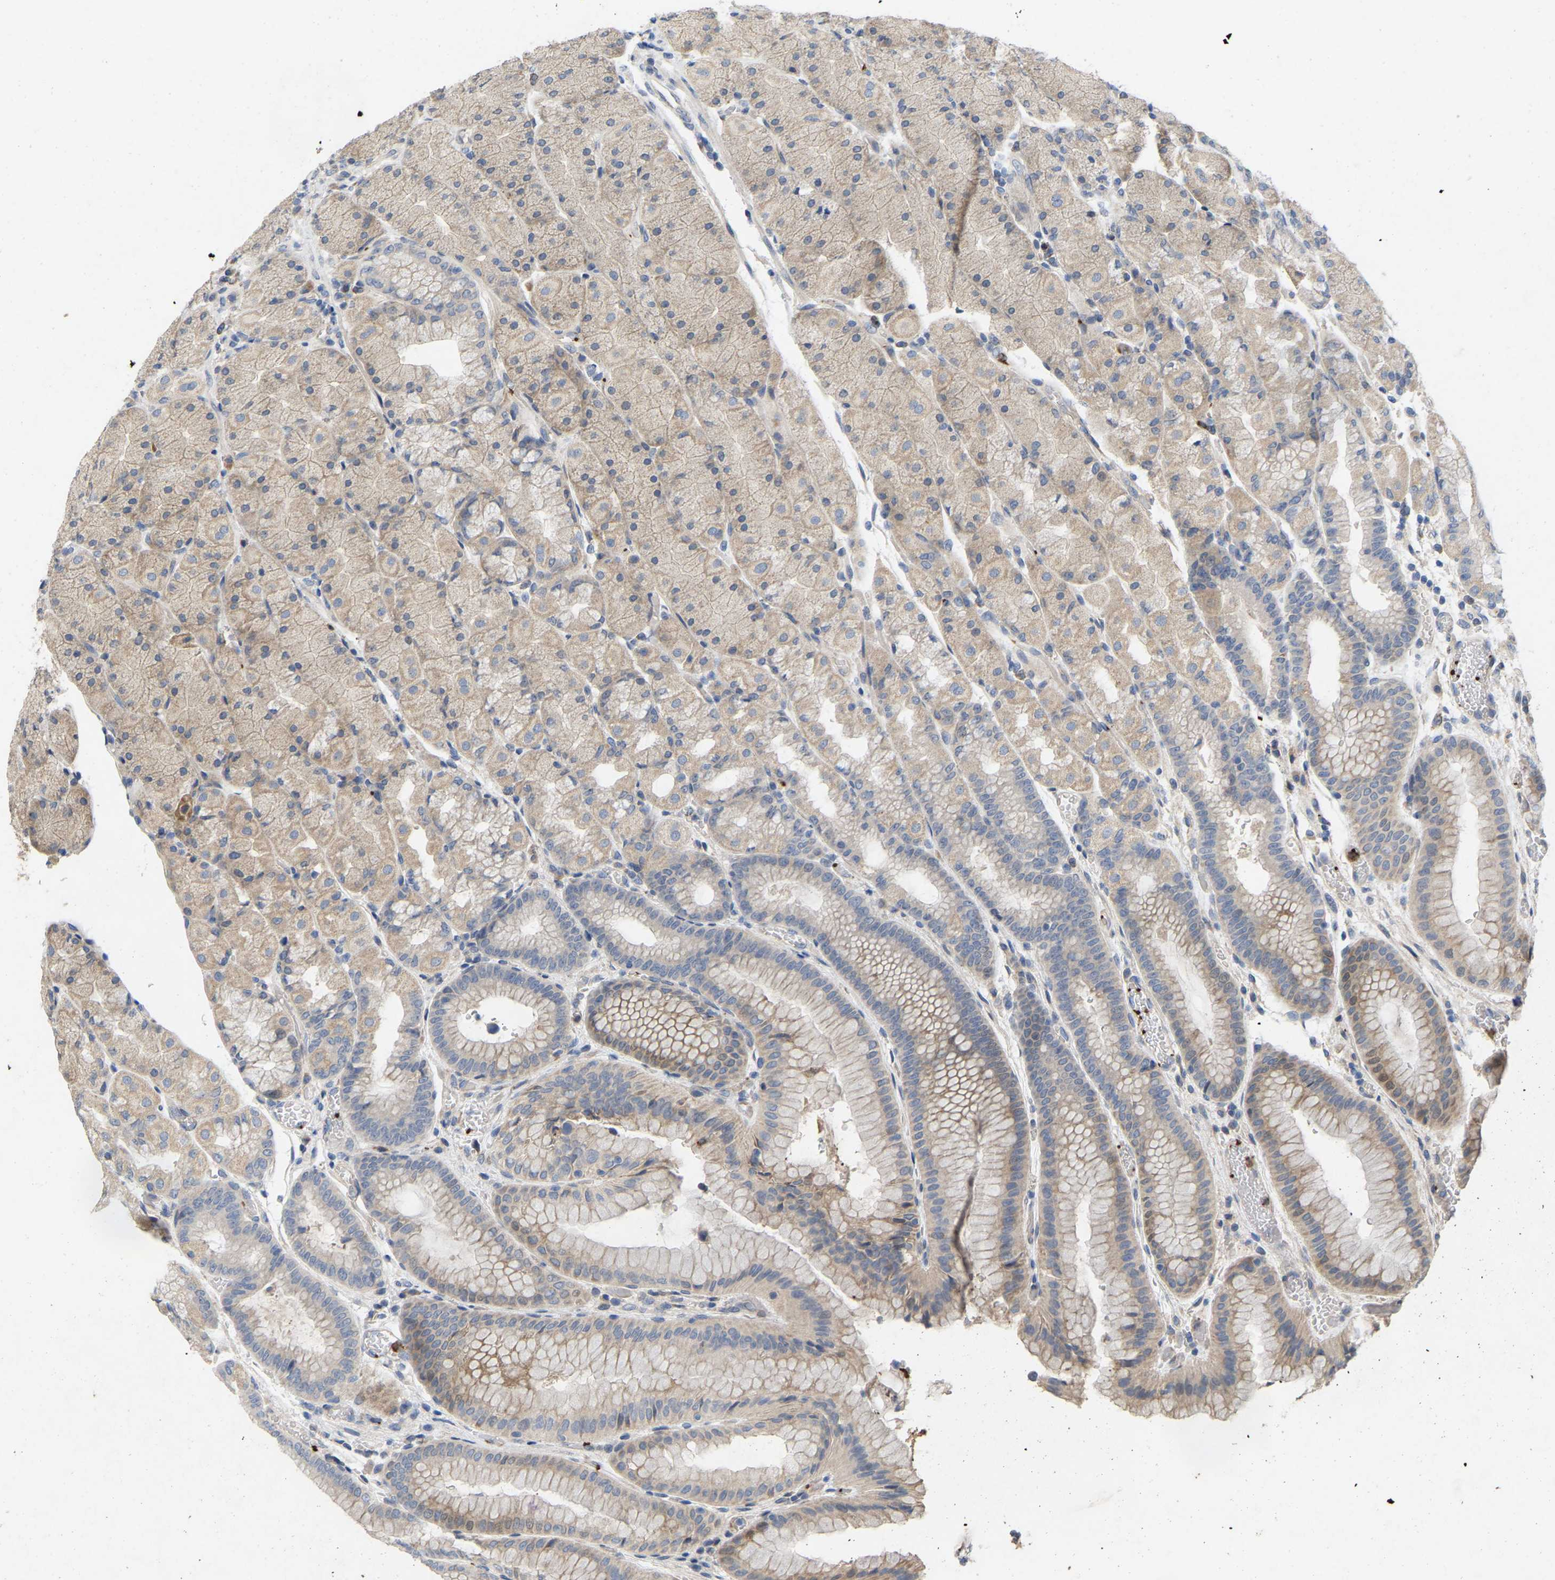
{"staining": {"intensity": "moderate", "quantity": "25%-75%", "location": "cytoplasmic/membranous"}, "tissue": "stomach", "cell_type": "Glandular cells", "image_type": "normal", "snomed": [{"axis": "morphology", "description": "Normal tissue, NOS"}, {"axis": "morphology", "description": "Carcinoid, malignant, NOS"}, {"axis": "topography", "description": "Stomach, upper"}], "caption": "Immunohistochemistry (IHC) staining of normal stomach, which demonstrates medium levels of moderate cytoplasmic/membranous expression in about 25%-75% of glandular cells indicating moderate cytoplasmic/membranous protein staining. The staining was performed using DAB (brown) for protein detection and nuclei were counterstained in hematoxylin (blue).", "gene": "RHEB", "patient": {"sex": "male", "age": 39}}